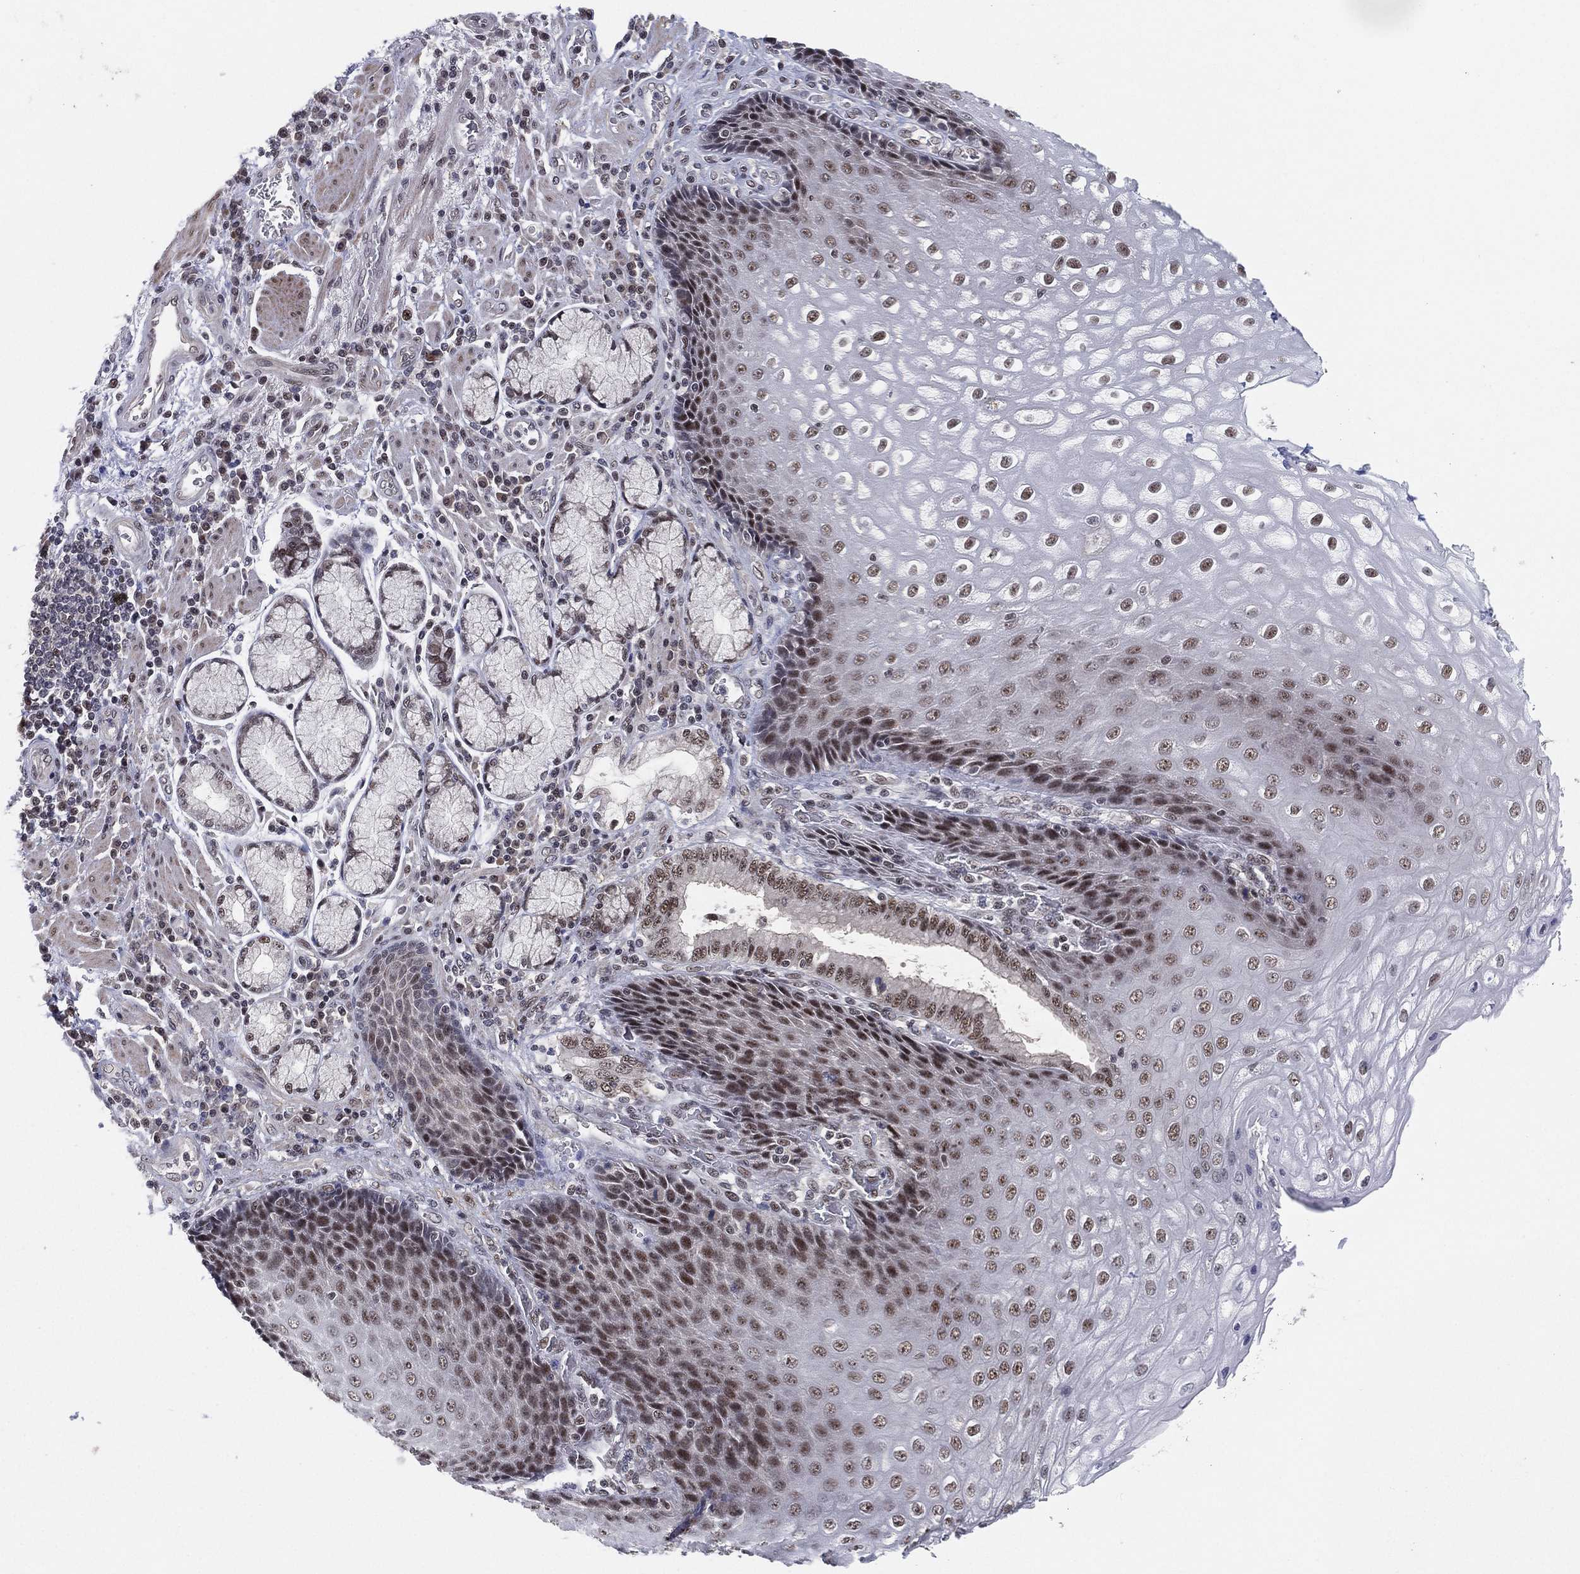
{"staining": {"intensity": "moderate", "quantity": "25%-75%", "location": "nuclear"}, "tissue": "esophagus", "cell_type": "Squamous epithelial cells", "image_type": "normal", "snomed": [{"axis": "morphology", "description": "Normal tissue, NOS"}, {"axis": "topography", "description": "Esophagus"}], "caption": "Immunohistochemistry of unremarkable human esophagus displays medium levels of moderate nuclear staining in approximately 25%-75% of squamous epithelial cells.", "gene": "DGCR8", "patient": {"sex": "male", "age": 57}}